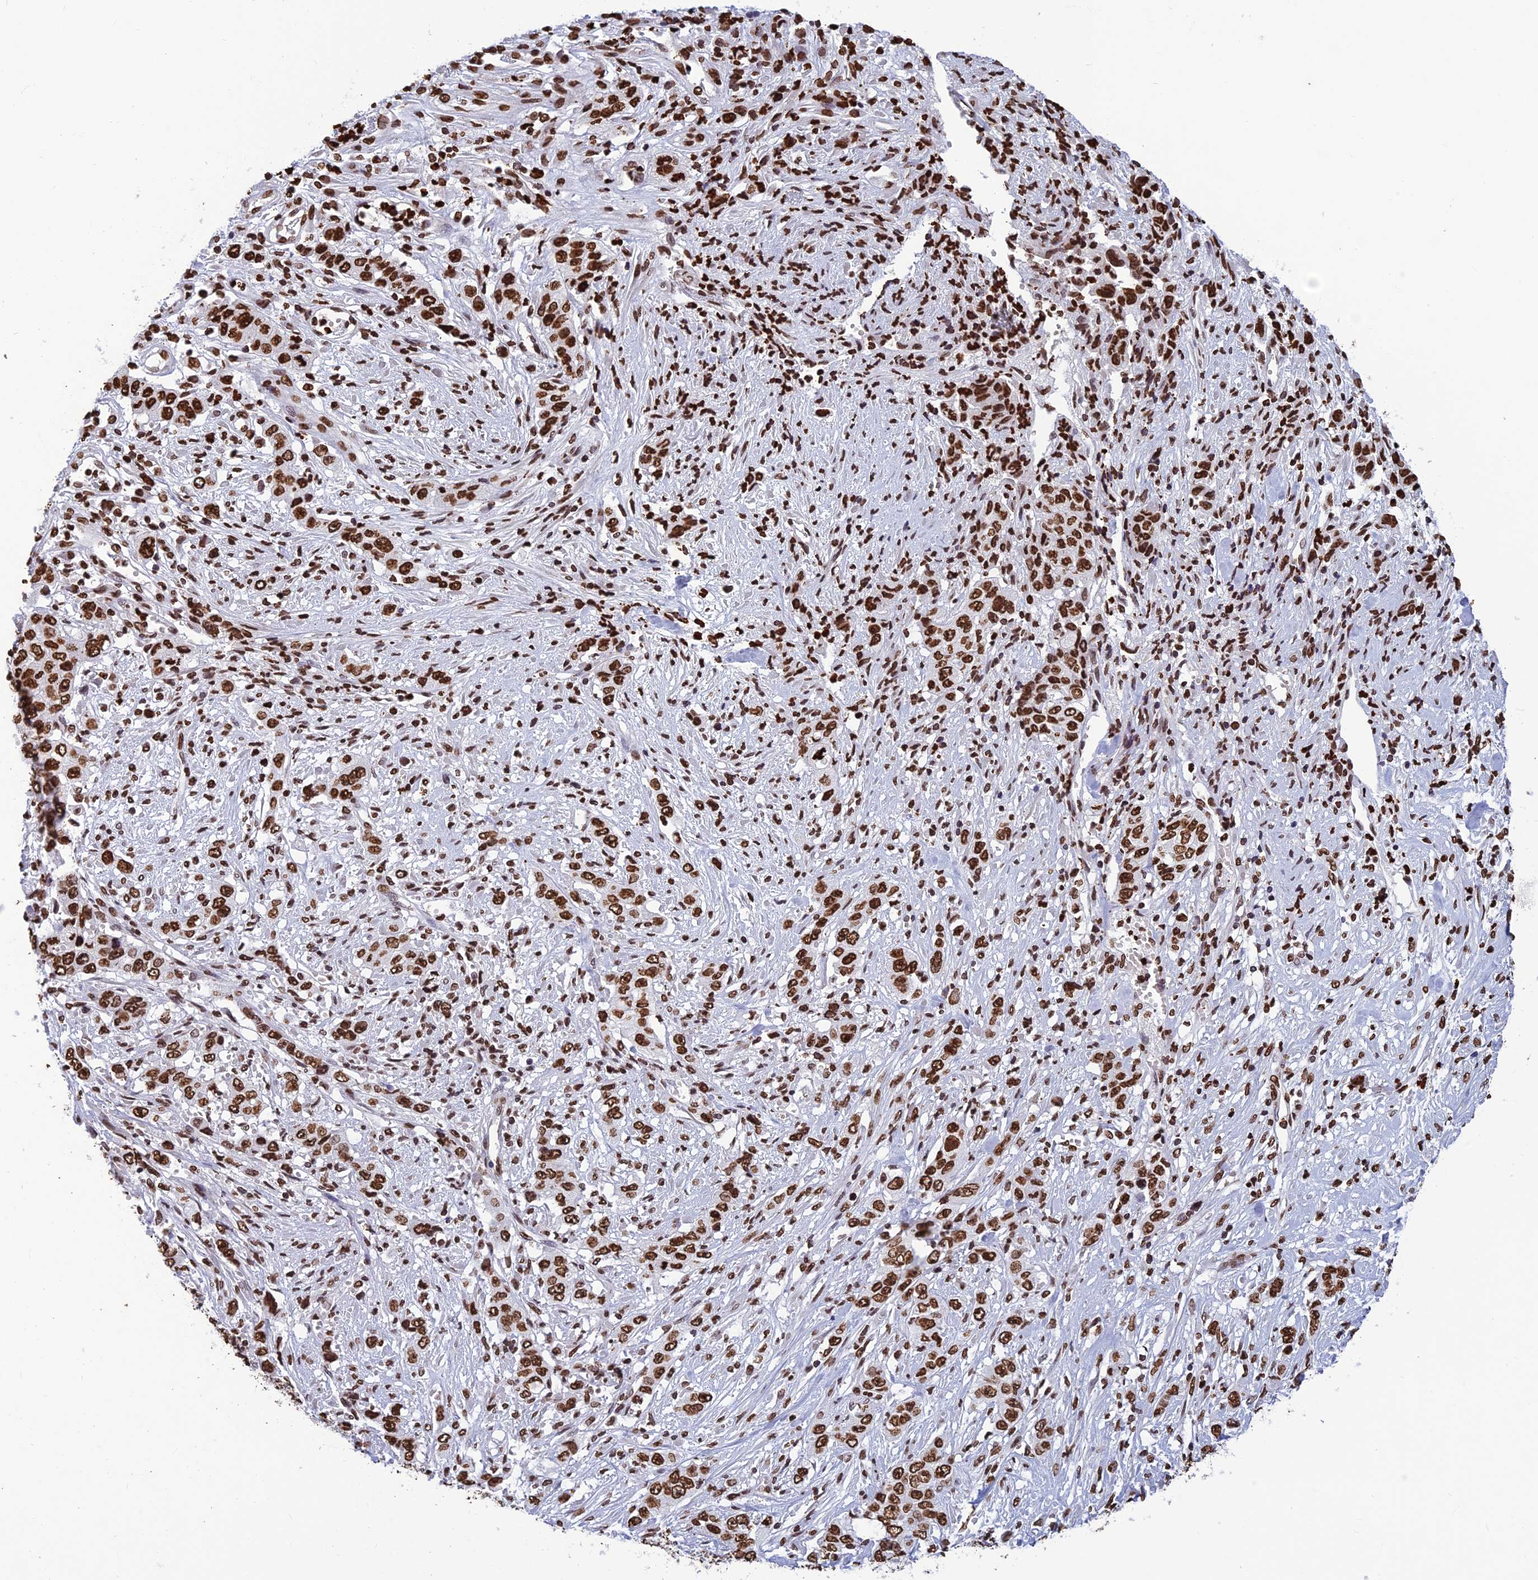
{"staining": {"intensity": "strong", "quantity": ">75%", "location": "nuclear"}, "tissue": "stomach cancer", "cell_type": "Tumor cells", "image_type": "cancer", "snomed": [{"axis": "morphology", "description": "Adenocarcinoma, NOS"}, {"axis": "topography", "description": "Stomach, upper"}], "caption": "Adenocarcinoma (stomach) stained for a protein (brown) displays strong nuclear positive positivity in approximately >75% of tumor cells.", "gene": "AKAP17A", "patient": {"sex": "male", "age": 62}}